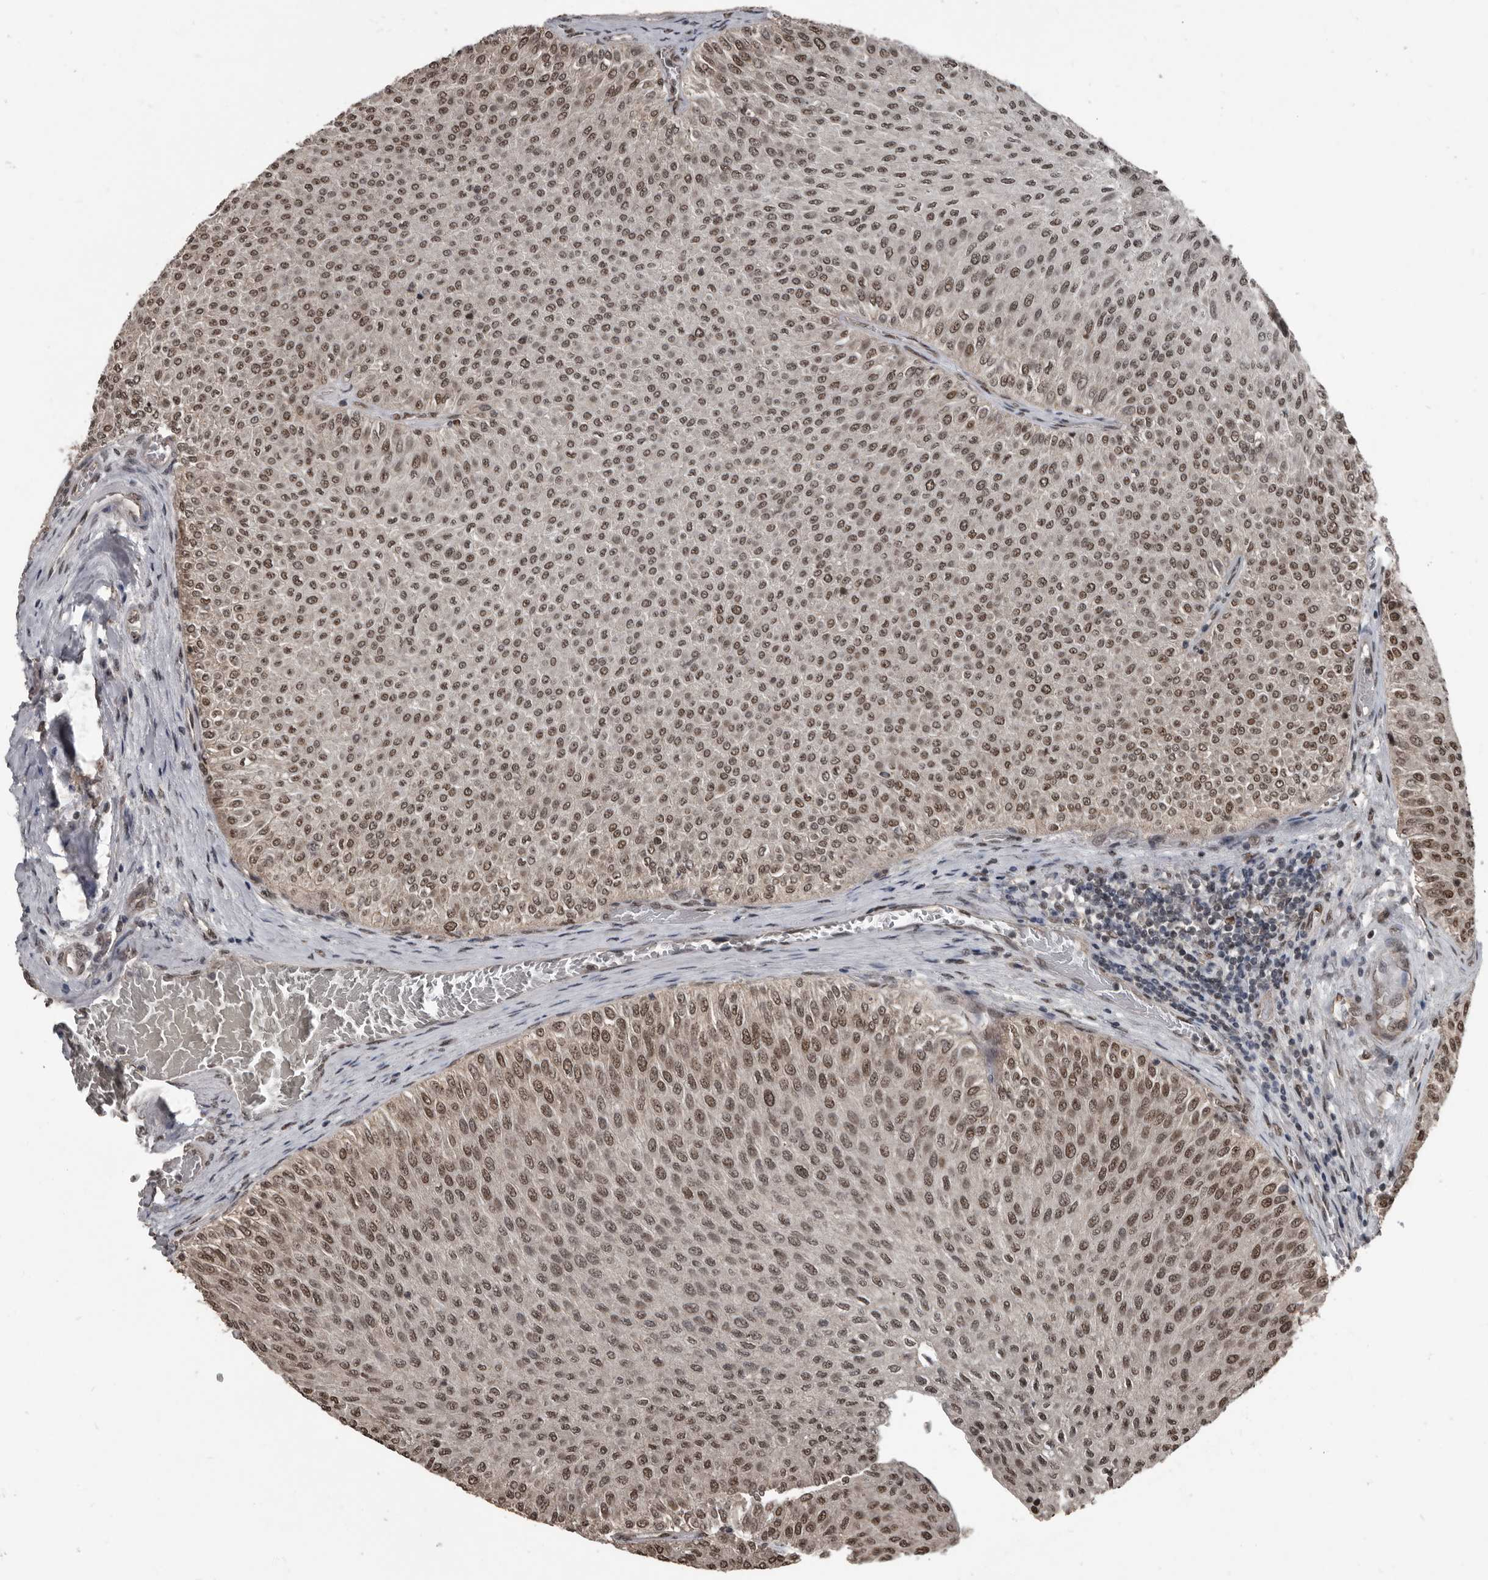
{"staining": {"intensity": "moderate", "quantity": ">75%", "location": "nuclear"}, "tissue": "urothelial cancer", "cell_type": "Tumor cells", "image_type": "cancer", "snomed": [{"axis": "morphology", "description": "Urothelial carcinoma, Low grade"}, {"axis": "topography", "description": "Urinary bladder"}], "caption": "This is a photomicrograph of IHC staining of urothelial carcinoma (low-grade), which shows moderate expression in the nuclear of tumor cells.", "gene": "CHD1L", "patient": {"sex": "male", "age": 78}}